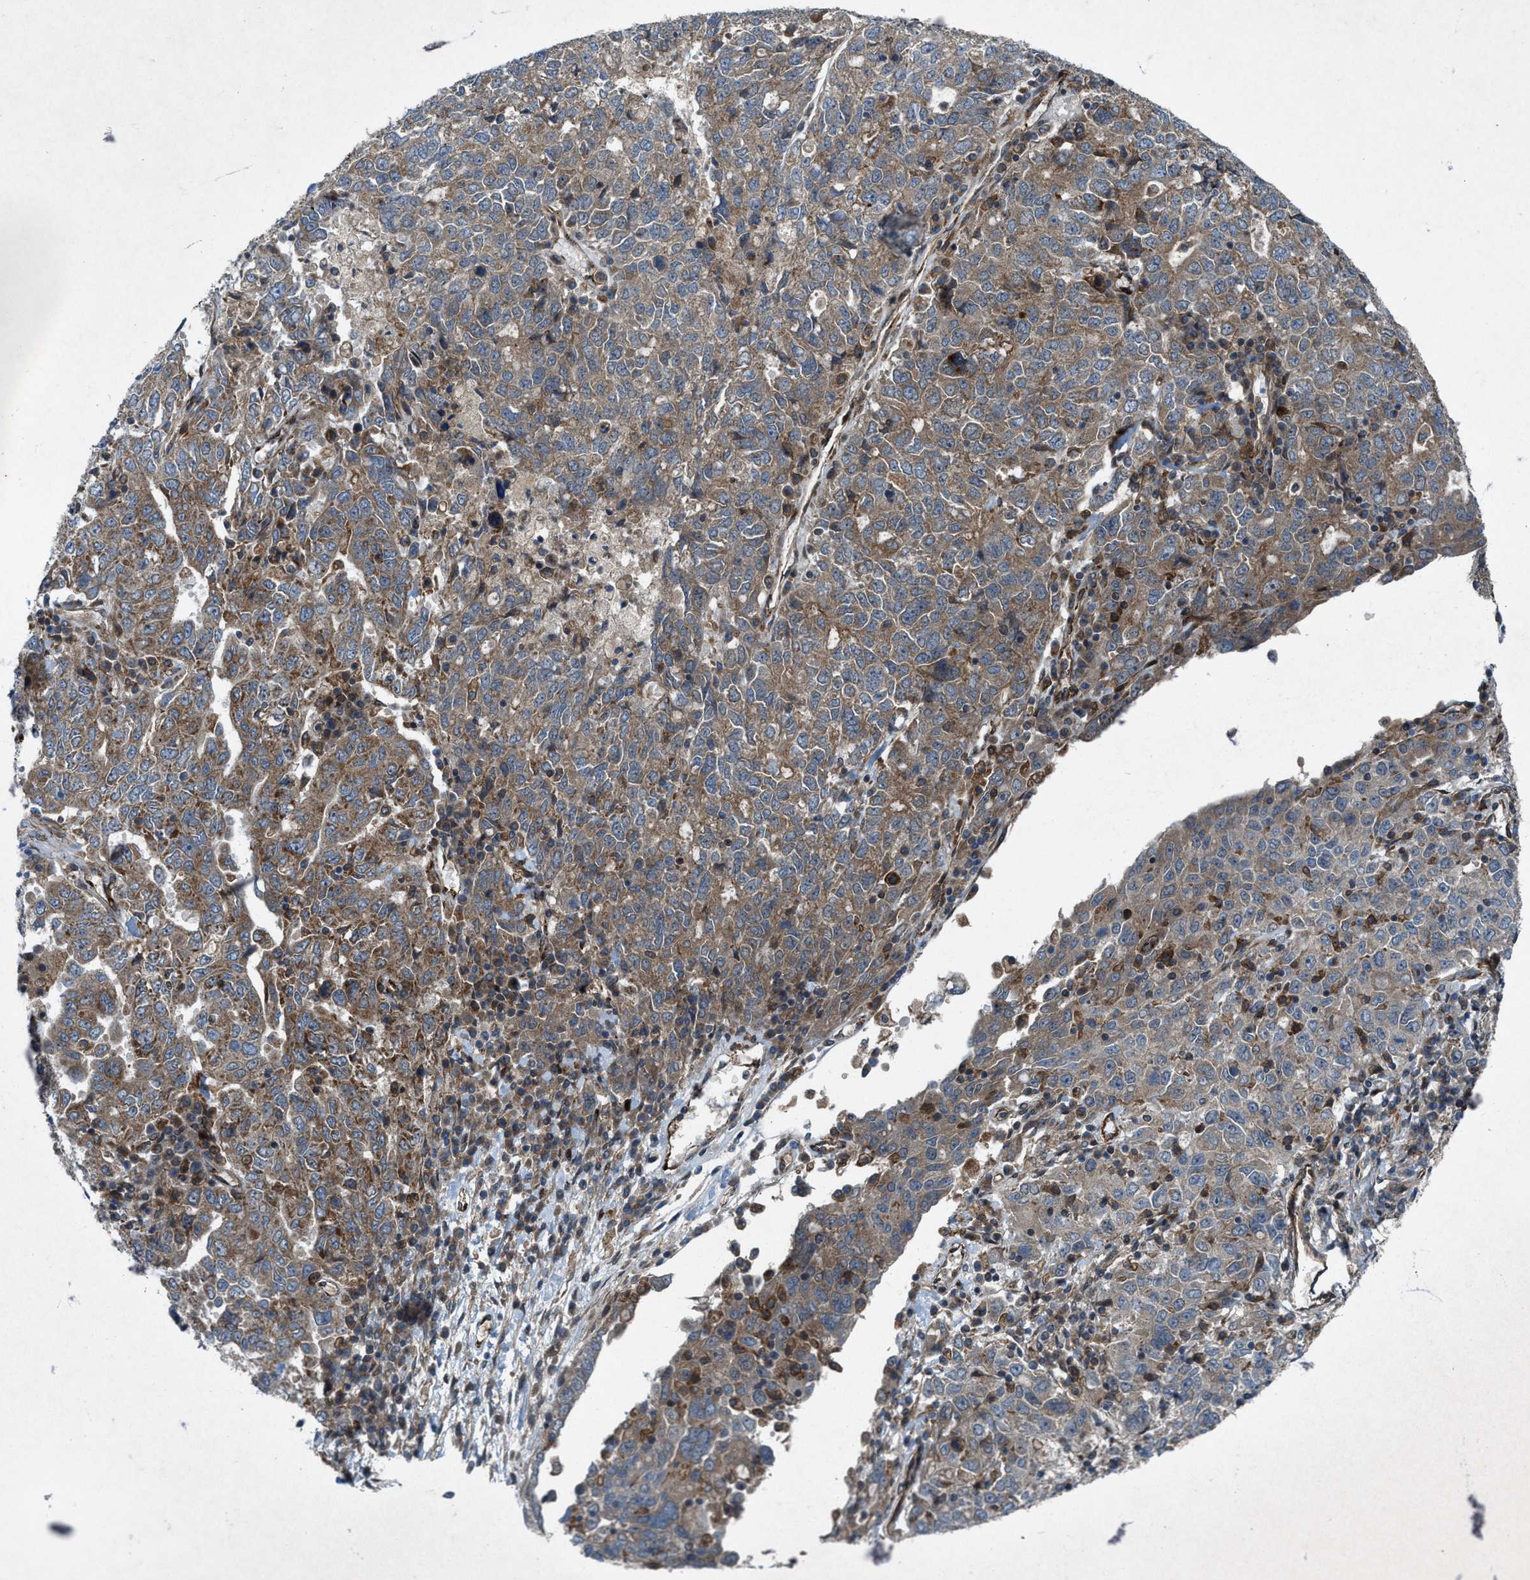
{"staining": {"intensity": "moderate", "quantity": ">75%", "location": "cytoplasmic/membranous"}, "tissue": "ovarian cancer", "cell_type": "Tumor cells", "image_type": "cancer", "snomed": [{"axis": "morphology", "description": "Carcinoma, endometroid"}, {"axis": "topography", "description": "Ovary"}], "caption": "Immunohistochemistry micrograph of neoplastic tissue: ovarian cancer stained using immunohistochemistry (IHC) displays medium levels of moderate protein expression localized specifically in the cytoplasmic/membranous of tumor cells, appearing as a cytoplasmic/membranous brown color.", "gene": "URGCP", "patient": {"sex": "female", "age": 62}}